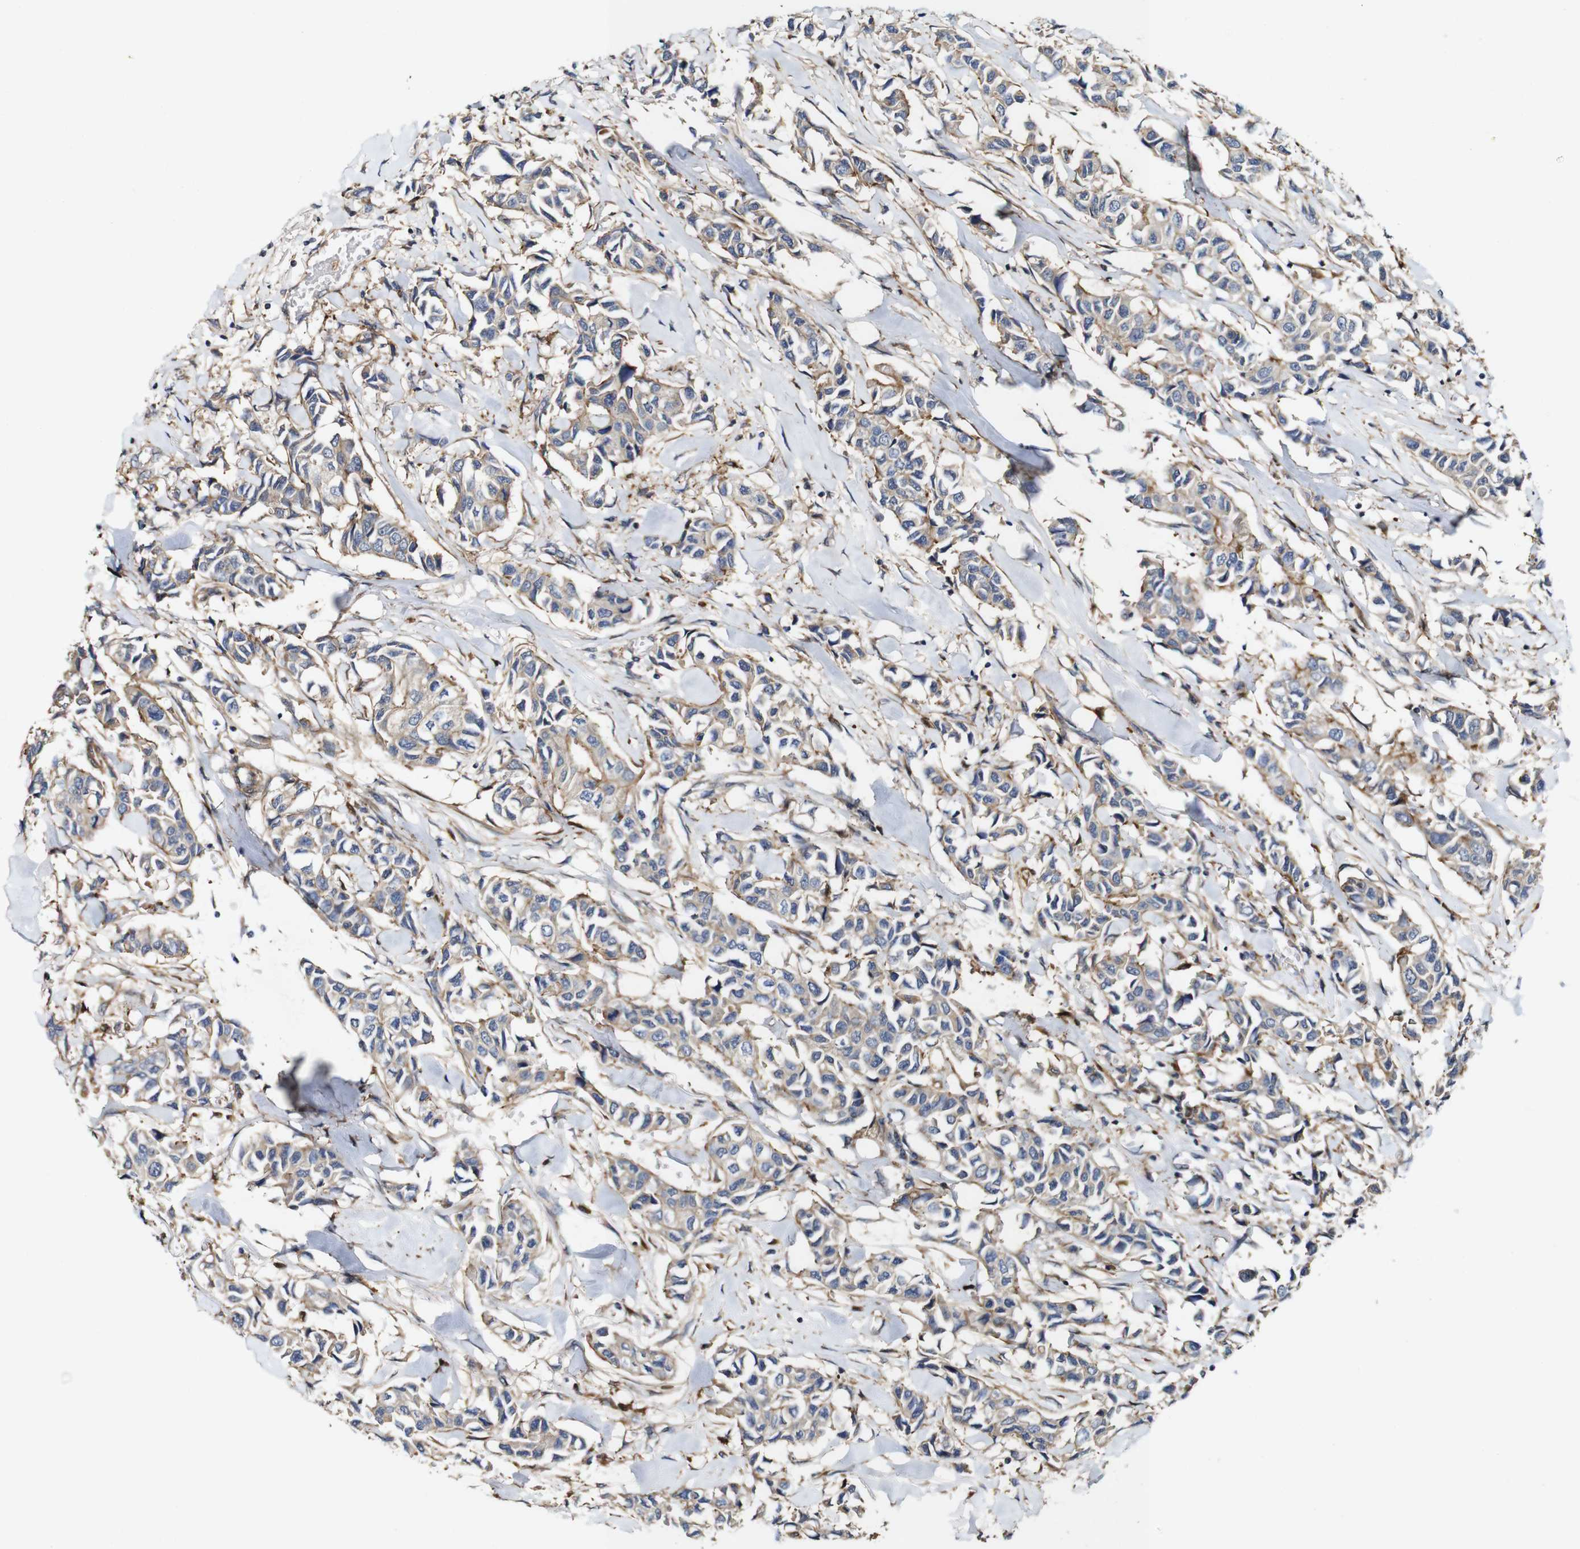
{"staining": {"intensity": "weak", "quantity": ">75%", "location": "cytoplasmic/membranous"}, "tissue": "breast cancer", "cell_type": "Tumor cells", "image_type": "cancer", "snomed": [{"axis": "morphology", "description": "Duct carcinoma"}, {"axis": "topography", "description": "Breast"}], "caption": "Immunohistochemistry (IHC) histopathology image of neoplastic tissue: breast cancer stained using IHC demonstrates low levels of weak protein expression localized specifically in the cytoplasmic/membranous of tumor cells, appearing as a cytoplasmic/membranous brown color.", "gene": "GSDME", "patient": {"sex": "female", "age": 80}}